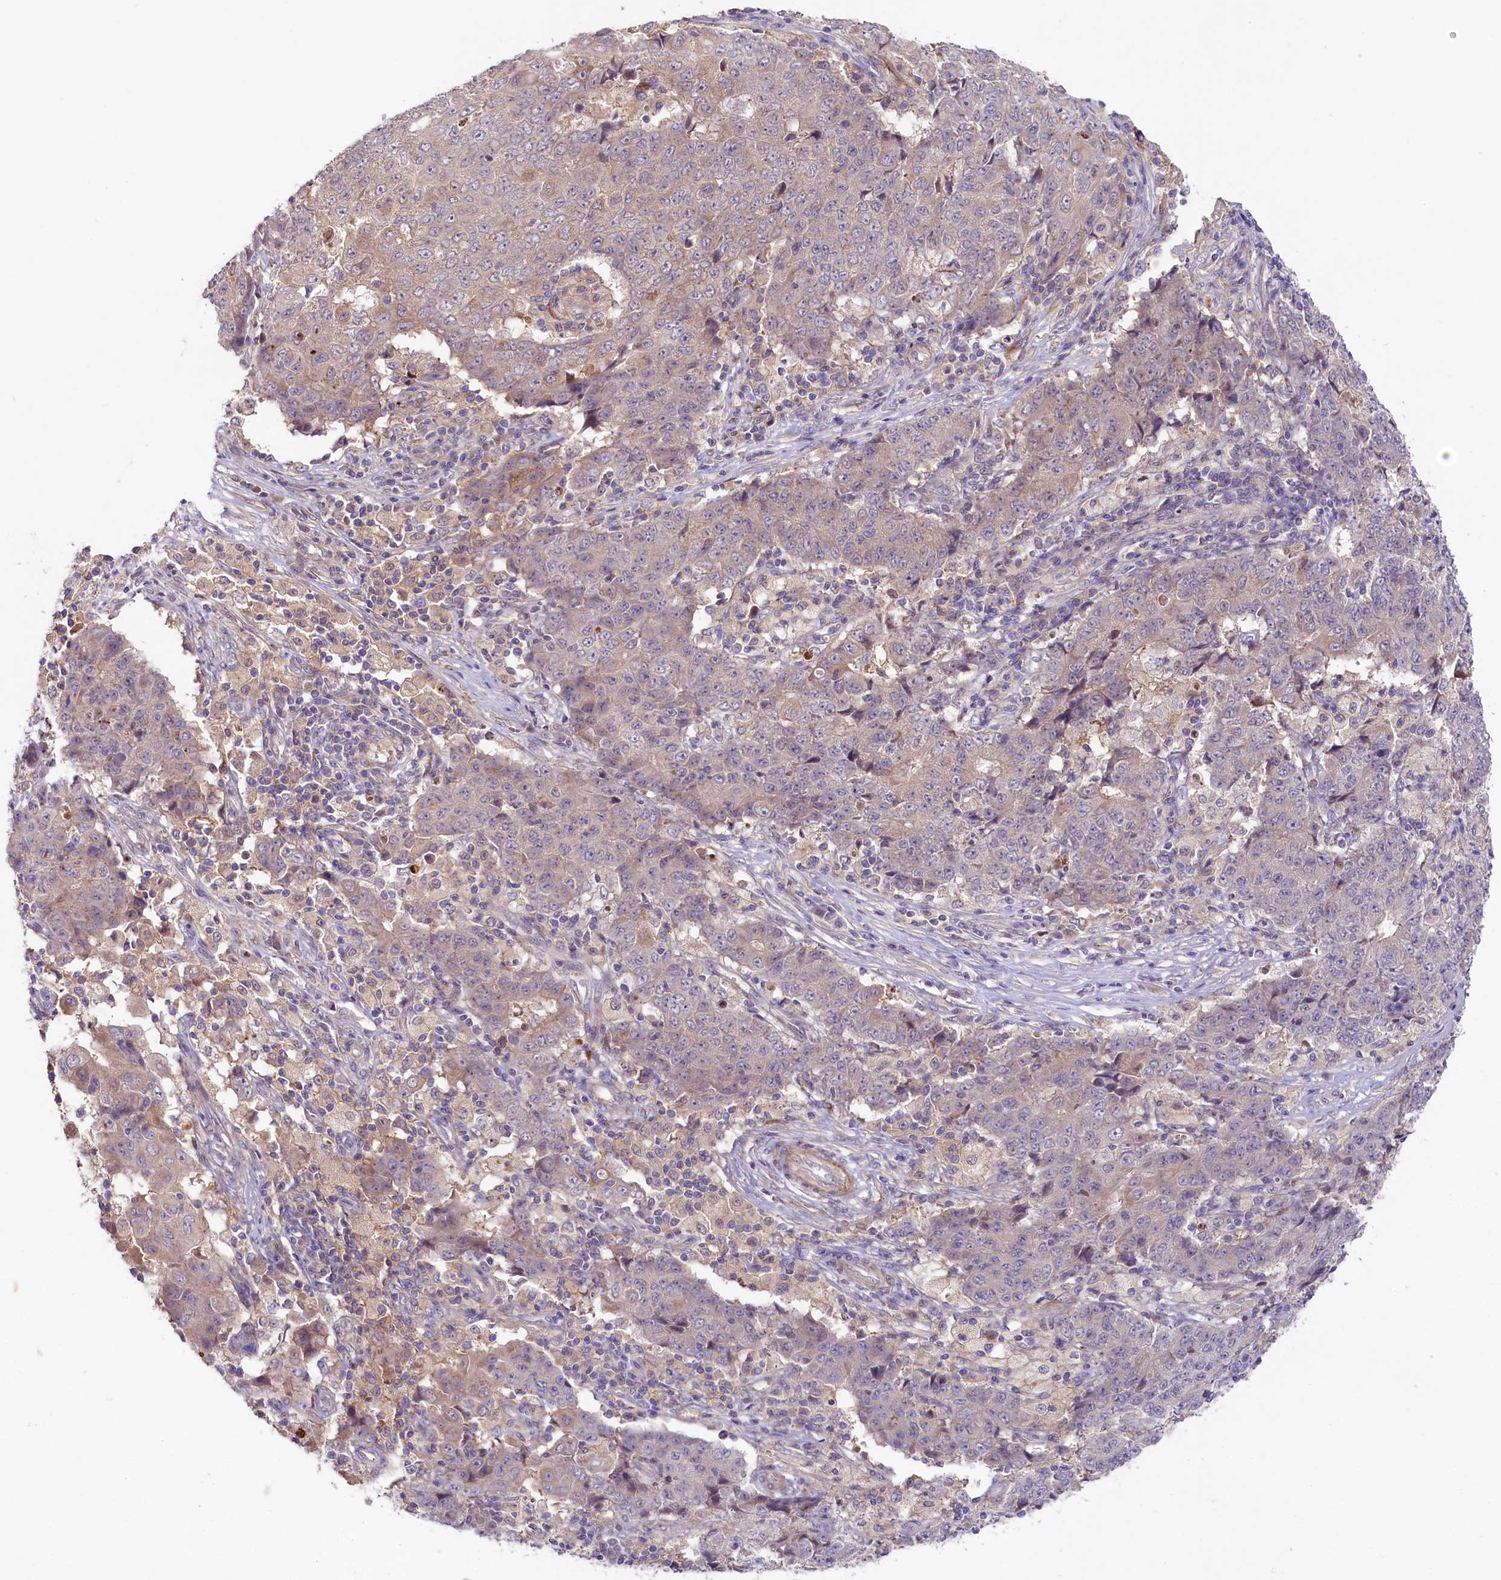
{"staining": {"intensity": "negative", "quantity": "none", "location": "none"}, "tissue": "ovarian cancer", "cell_type": "Tumor cells", "image_type": "cancer", "snomed": [{"axis": "morphology", "description": "Carcinoma, endometroid"}, {"axis": "topography", "description": "Ovary"}], "caption": "Tumor cells are negative for protein expression in human ovarian cancer. Nuclei are stained in blue.", "gene": "COG8", "patient": {"sex": "female", "age": 42}}